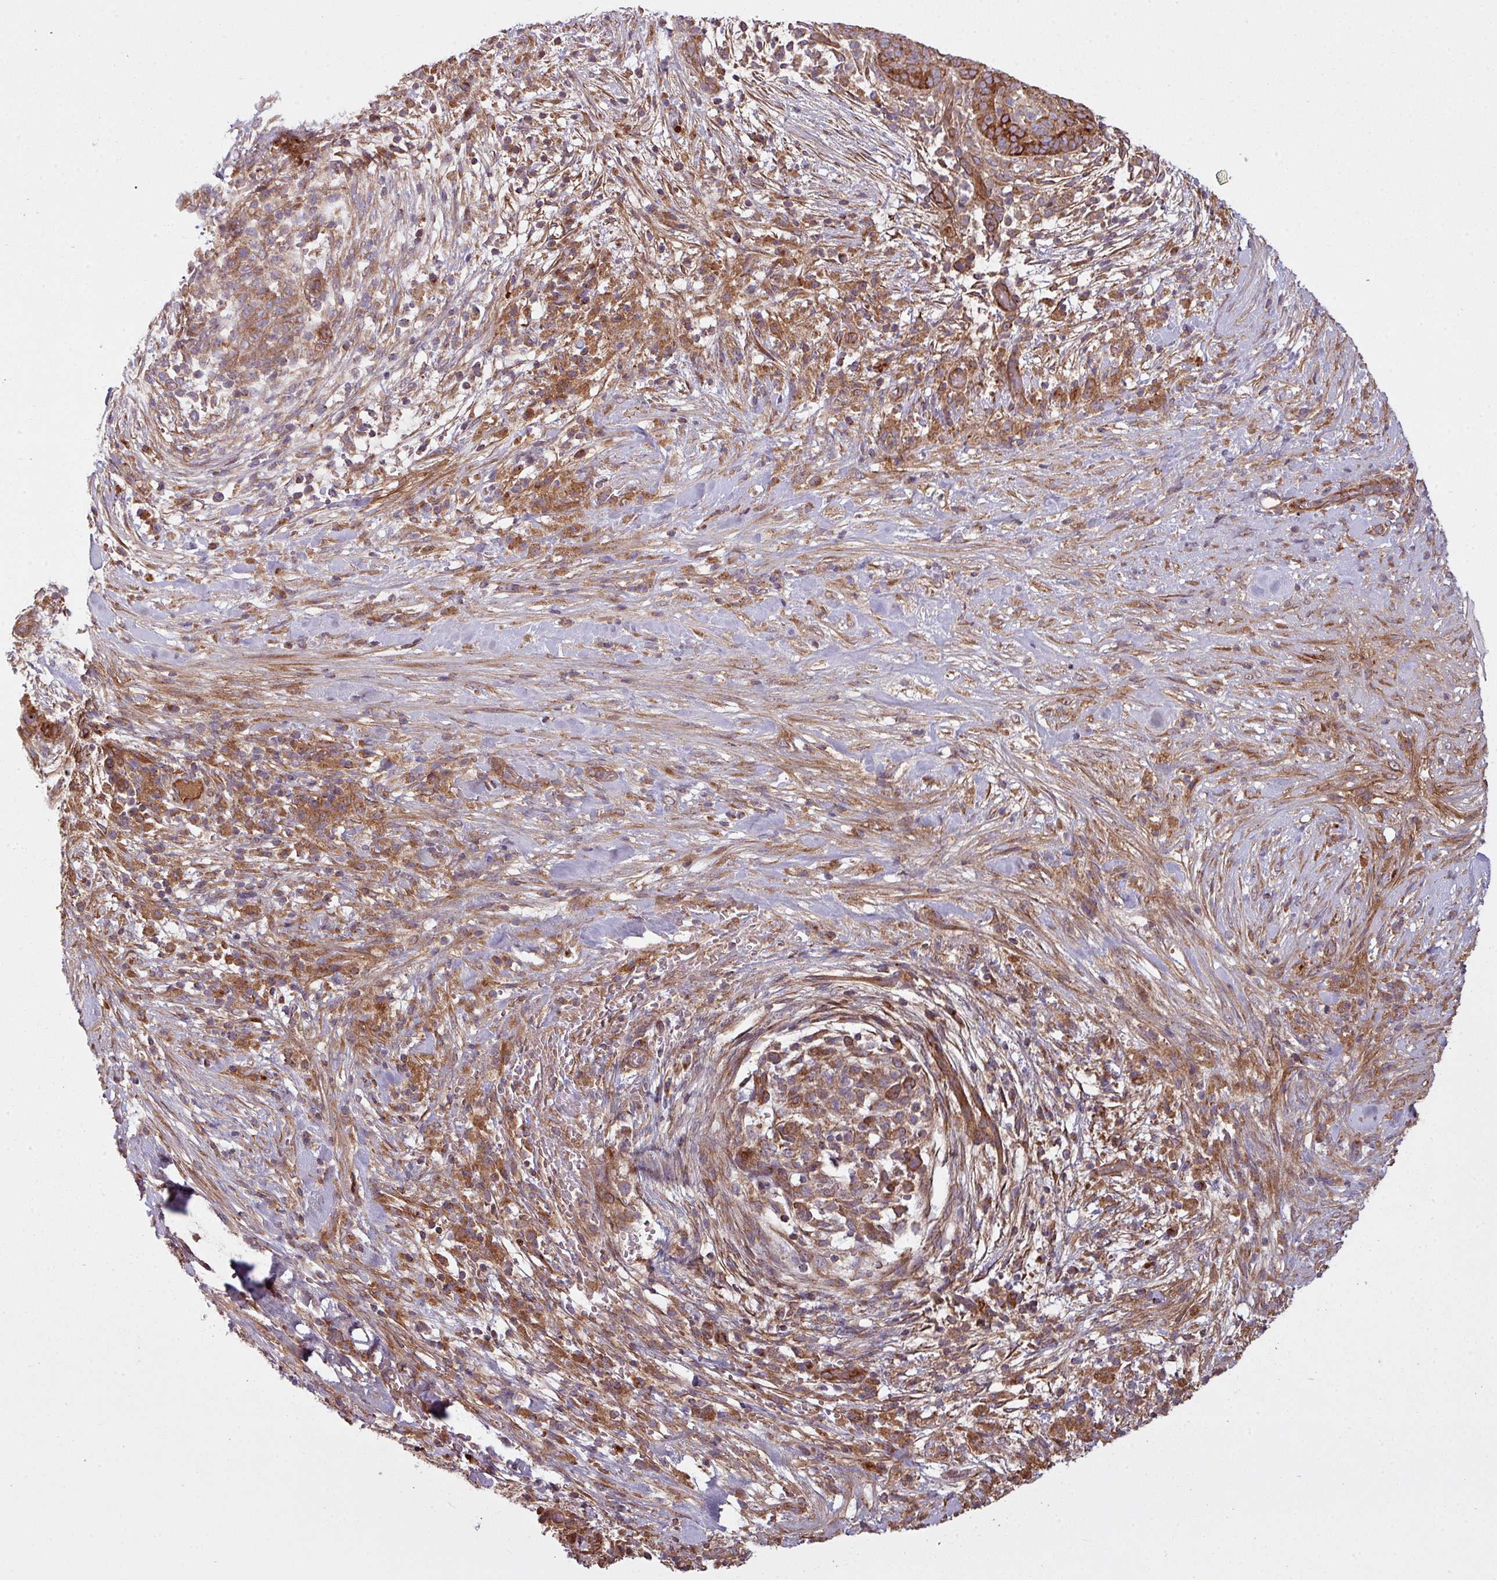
{"staining": {"intensity": "strong", "quantity": ">75%", "location": "cytoplasmic/membranous"}, "tissue": "pancreatic cancer", "cell_type": "Tumor cells", "image_type": "cancer", "snomed": [{"axis": "morphology", "description": "Adenocarcinoma, NOS"}, {"axis": "topography", "description": "Pancreas"}], "caption": "Human pancreatic adenocarcinoma stained for a protein (brown) displays strong cytoplasmic/membranous positive expression in approximately >75% of tumor cells.", "gene": "SNRNP25", "patient": {"sex": "male", "age": 44}}